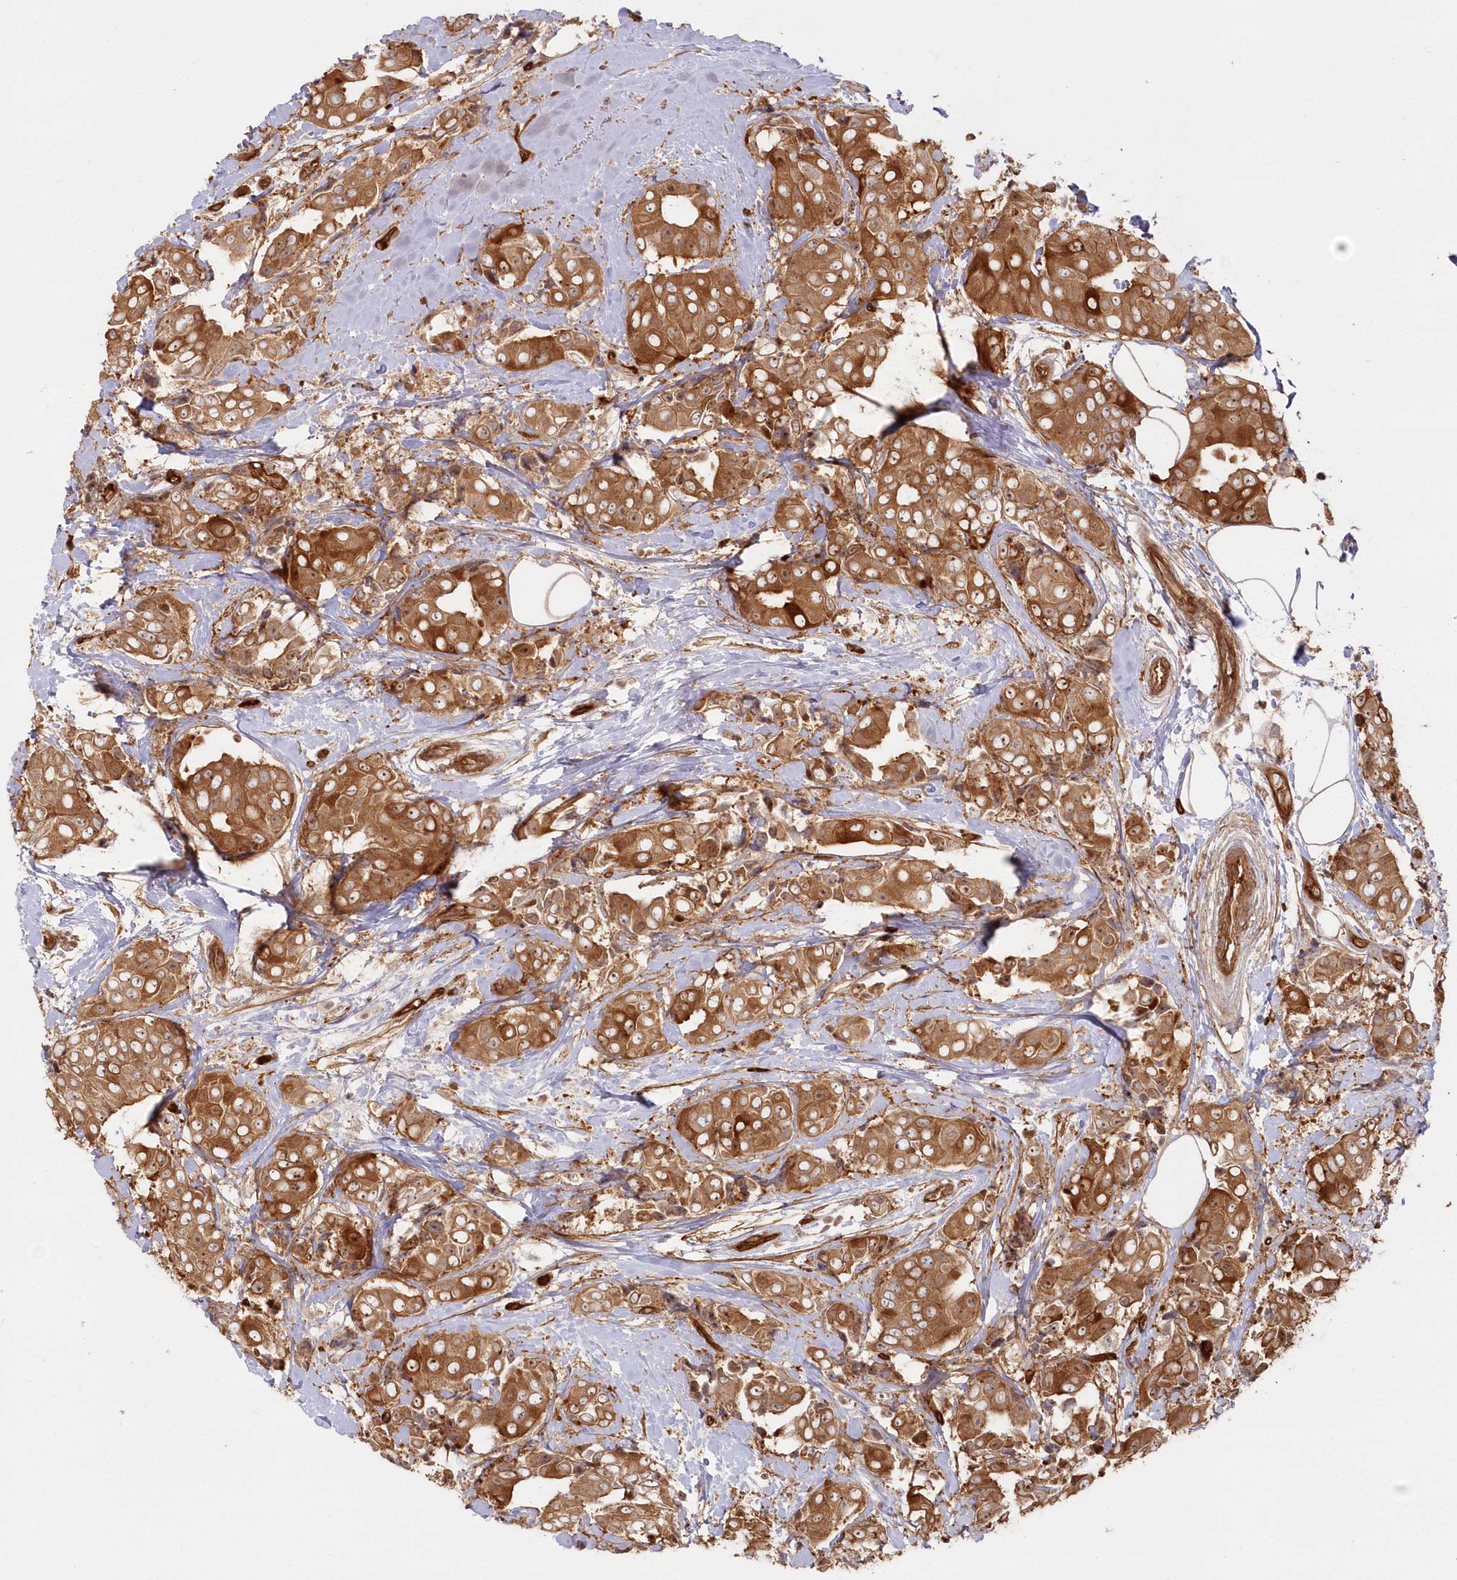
{"staining": {"intensity": "moderate", "quantity": ">75%", "location": "cytoplasmic/membranous"}, "tissue": "breast cancer", "cell_type": "Tumor cells", "image_type": "cancer", "snomed": [{"axis": "morphology", "description": "Normal tissue, NOS"}, {"axis": "morphology", "description": "Duct carcinoma"}, {"axis": "topography", "description": "Breast"}], "caption": "Human breast cancer (intraductal carcinoma) stained for a protein (brown) reveals moderate cytoplasmic/membranous positive positivity in approximately >75% of tumor cells.", "gene": "RGCC", "patient": {"sex": "female", "age": 39}}